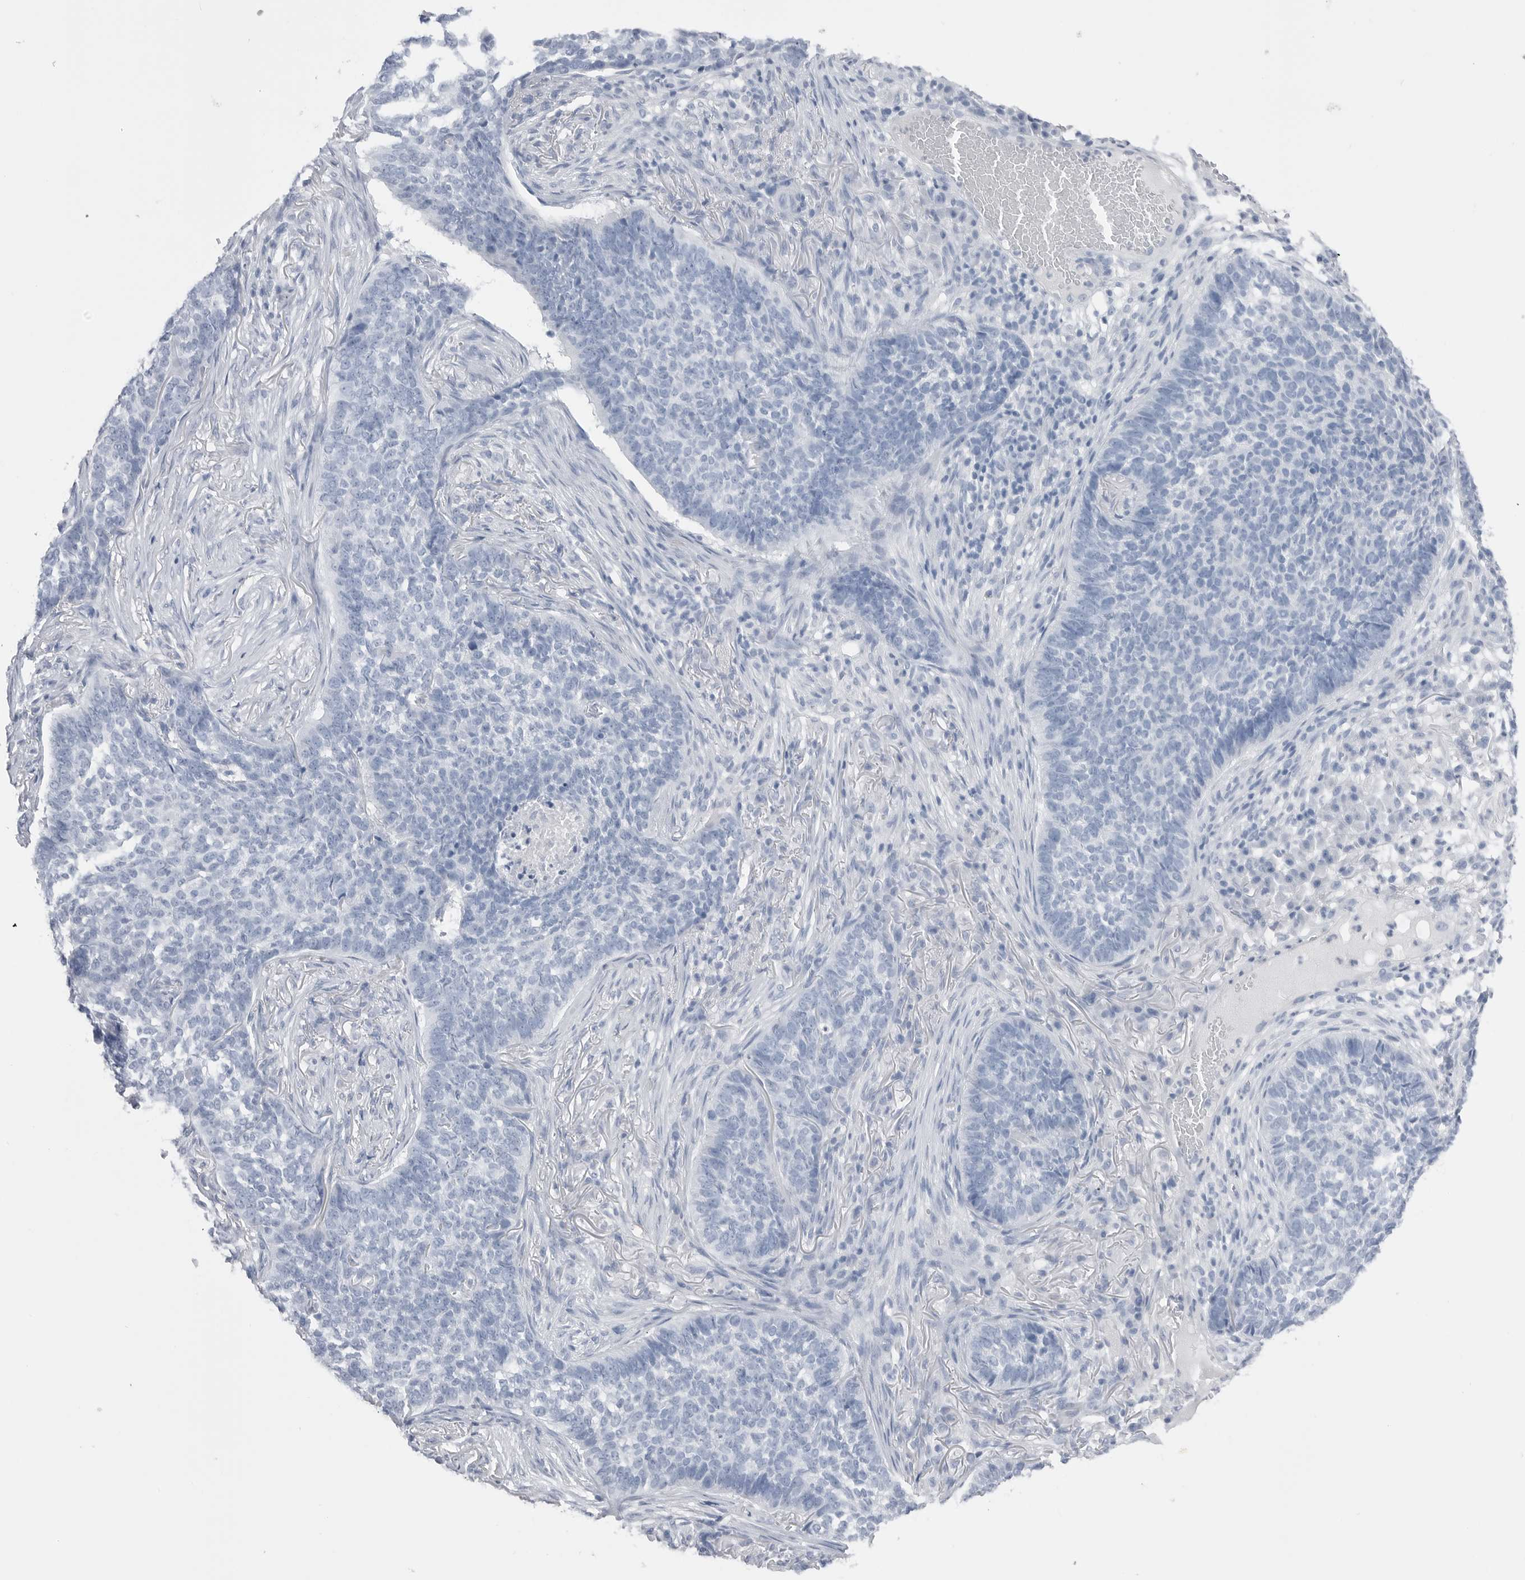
{"staining": {"intensity": "negative", "quantity": "none", "location": "none"}, "tissue": "skin cancer", "cell_type": "Tumor cells", "image_type": "cancer", "snomed": [{"axis": "morphology", "description": "Basal cell carcinoma"}, {"axis": "topography", "description": "Skin"}], "caption": "This is a photomicrograph of IHC staining of skin cancer, which shows no staining in tumor cells. (DAB IHC visualized using brightfield microscopy, high magnification).", "gene": "ABHD12", "patient": {"sex": "male", "age": 85}}